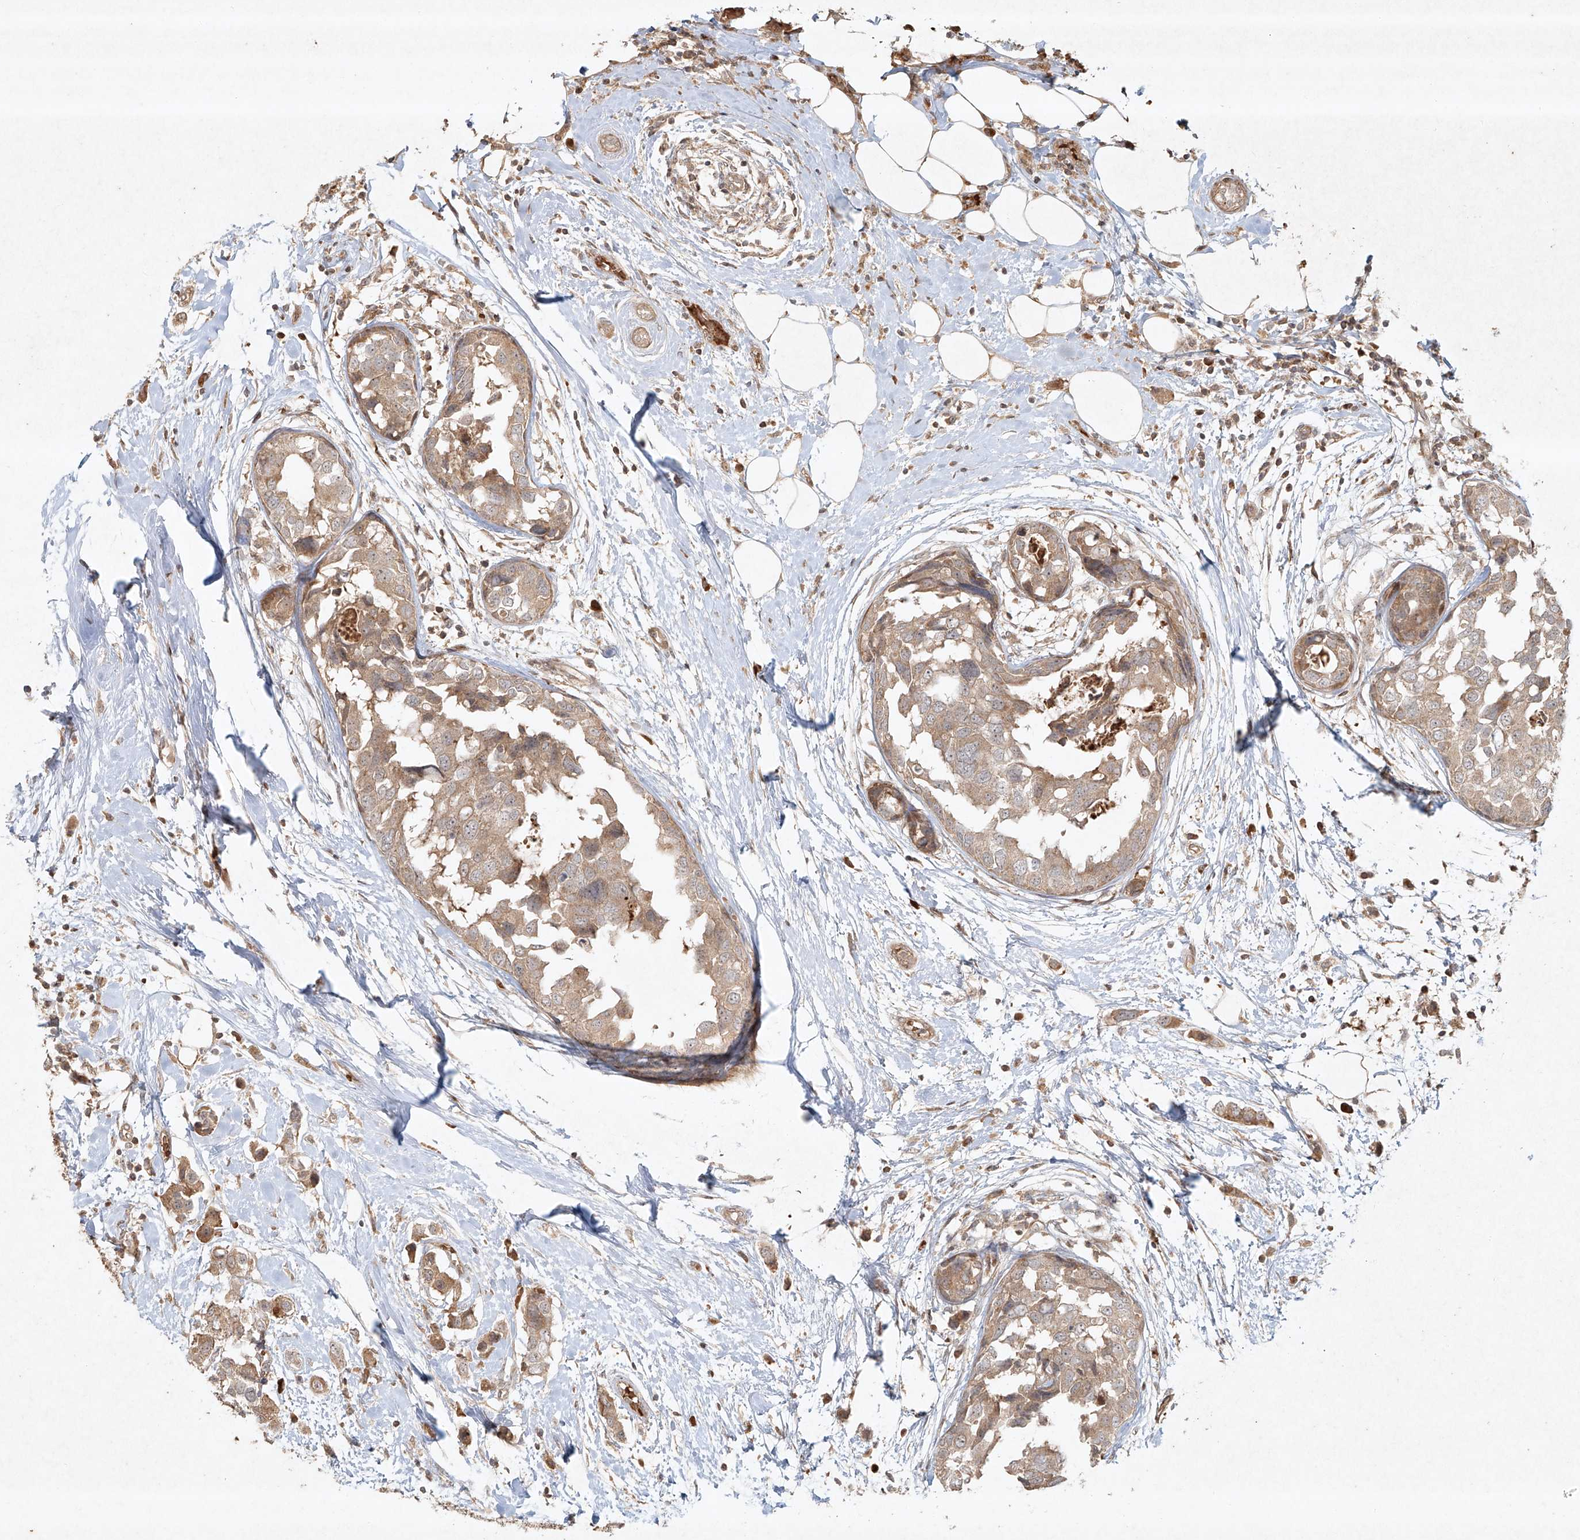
{"staining": {"intensity": "weak", "quantity": ">75%", "location": "cytoplasmic/membranous"}, "tissue": "breast cancer", "cell_type": "Tumor cells", "image_type": "cancer", "snomed": [{"axis": "morphology", "description": "Normal tissue, NOS"}, {"axis": "morphology", "description": "Duct carcinoma"}, {"axis": "topography", "description": "Breast"}], "caption": "A brown stain shows weak cytoplasmic/membranous staining of a protein in human breast cancer (intraductal carcinoma) tumor cells.", "gene": "CYYR1", "patient": {"sex": "female", "age": 50}}